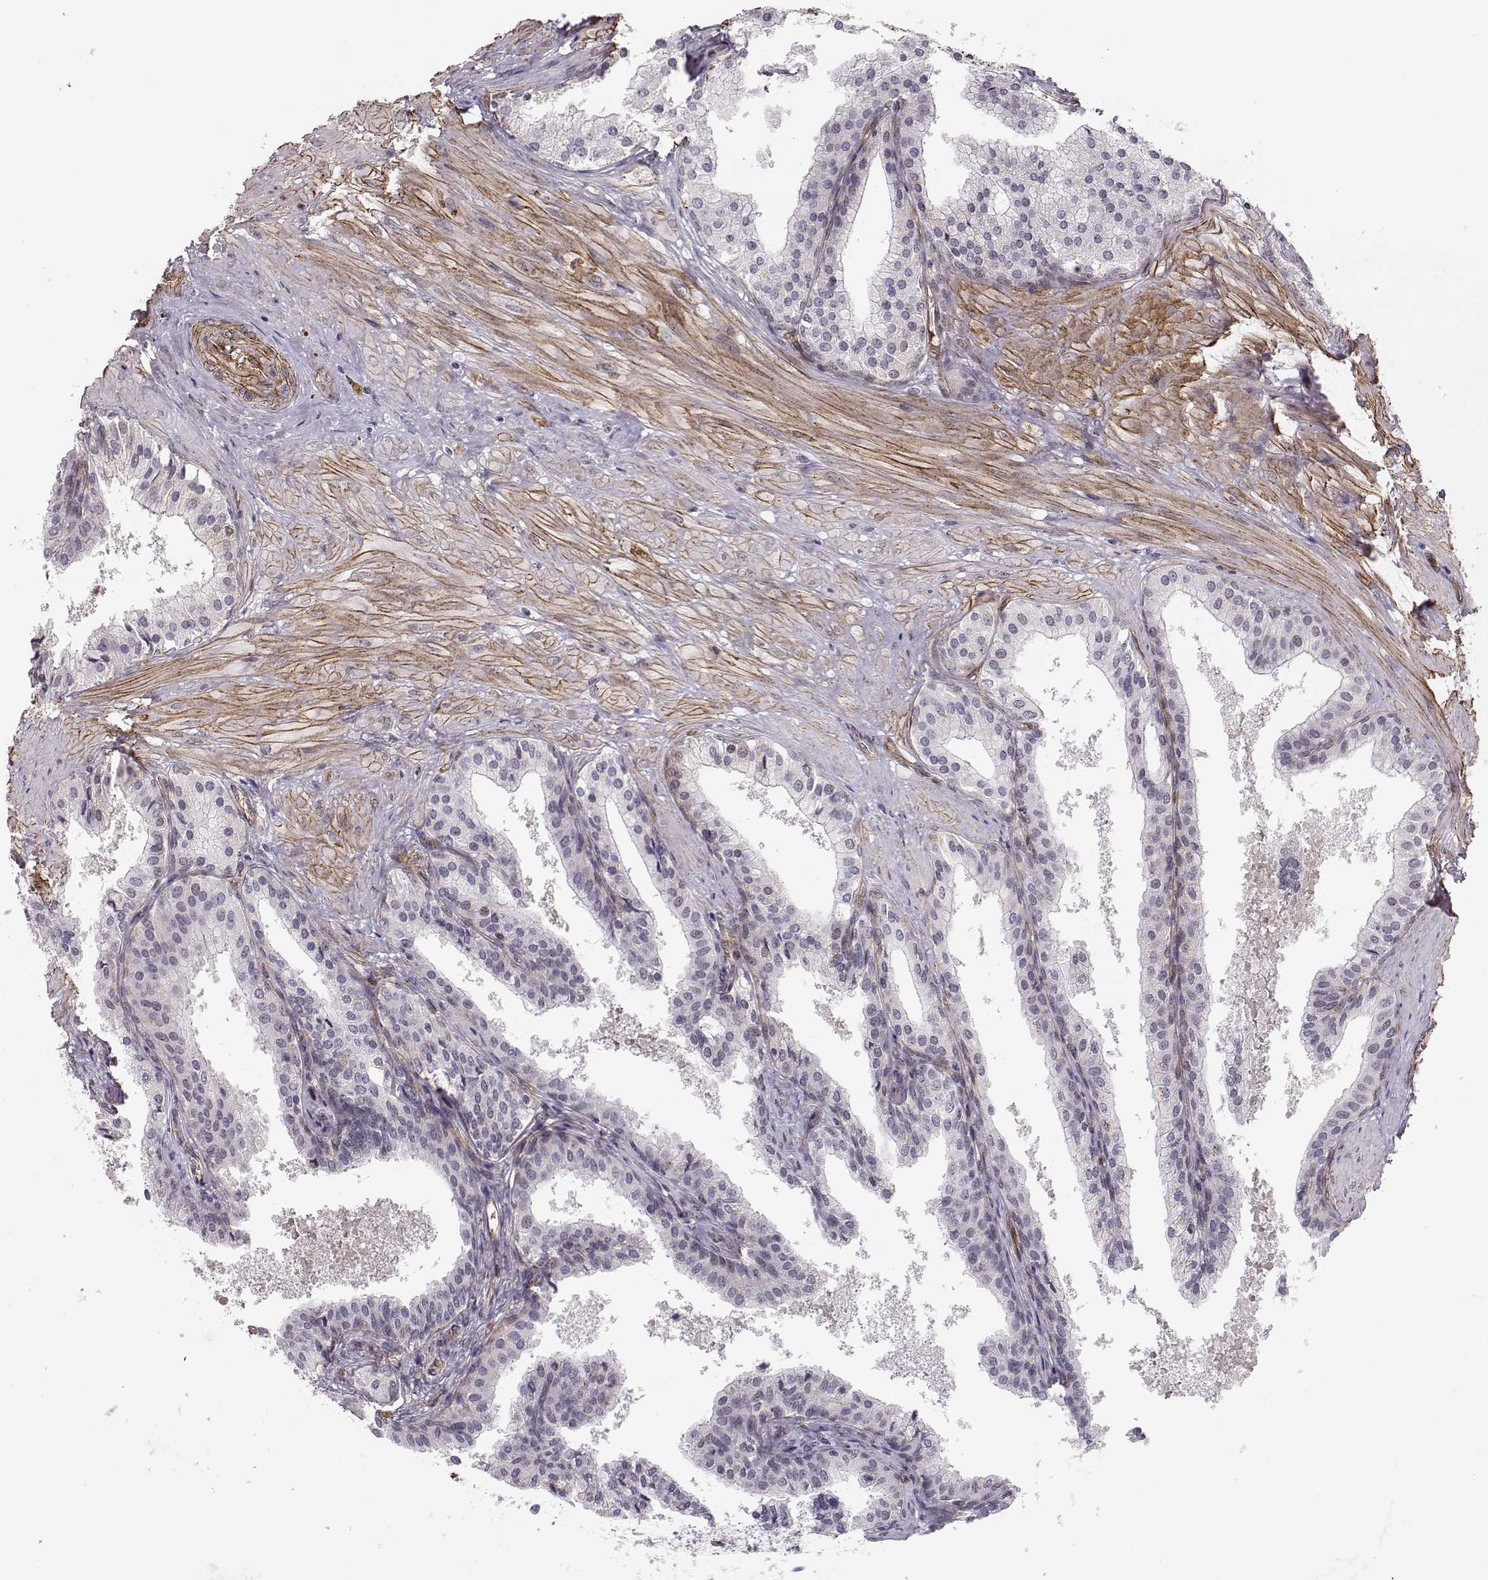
{"staining": {"intensity": "negative", "quantity": "none", "location": "none"}, "tissue": "prostate cancer", "cell_type": "Tumor cells", "image_type": "cancer", "snomed": [{"axis": "morphology", "description": "Adenocarcinoma, Low grade"}, {"axis": "topography", "description": "Prostate"}], "caption": "The IHC micrograph has no significant staining in tumor cells of prostate cancer tissue.", "gene": "CIR1", "patient": {"sex": "male", "age": 56}}